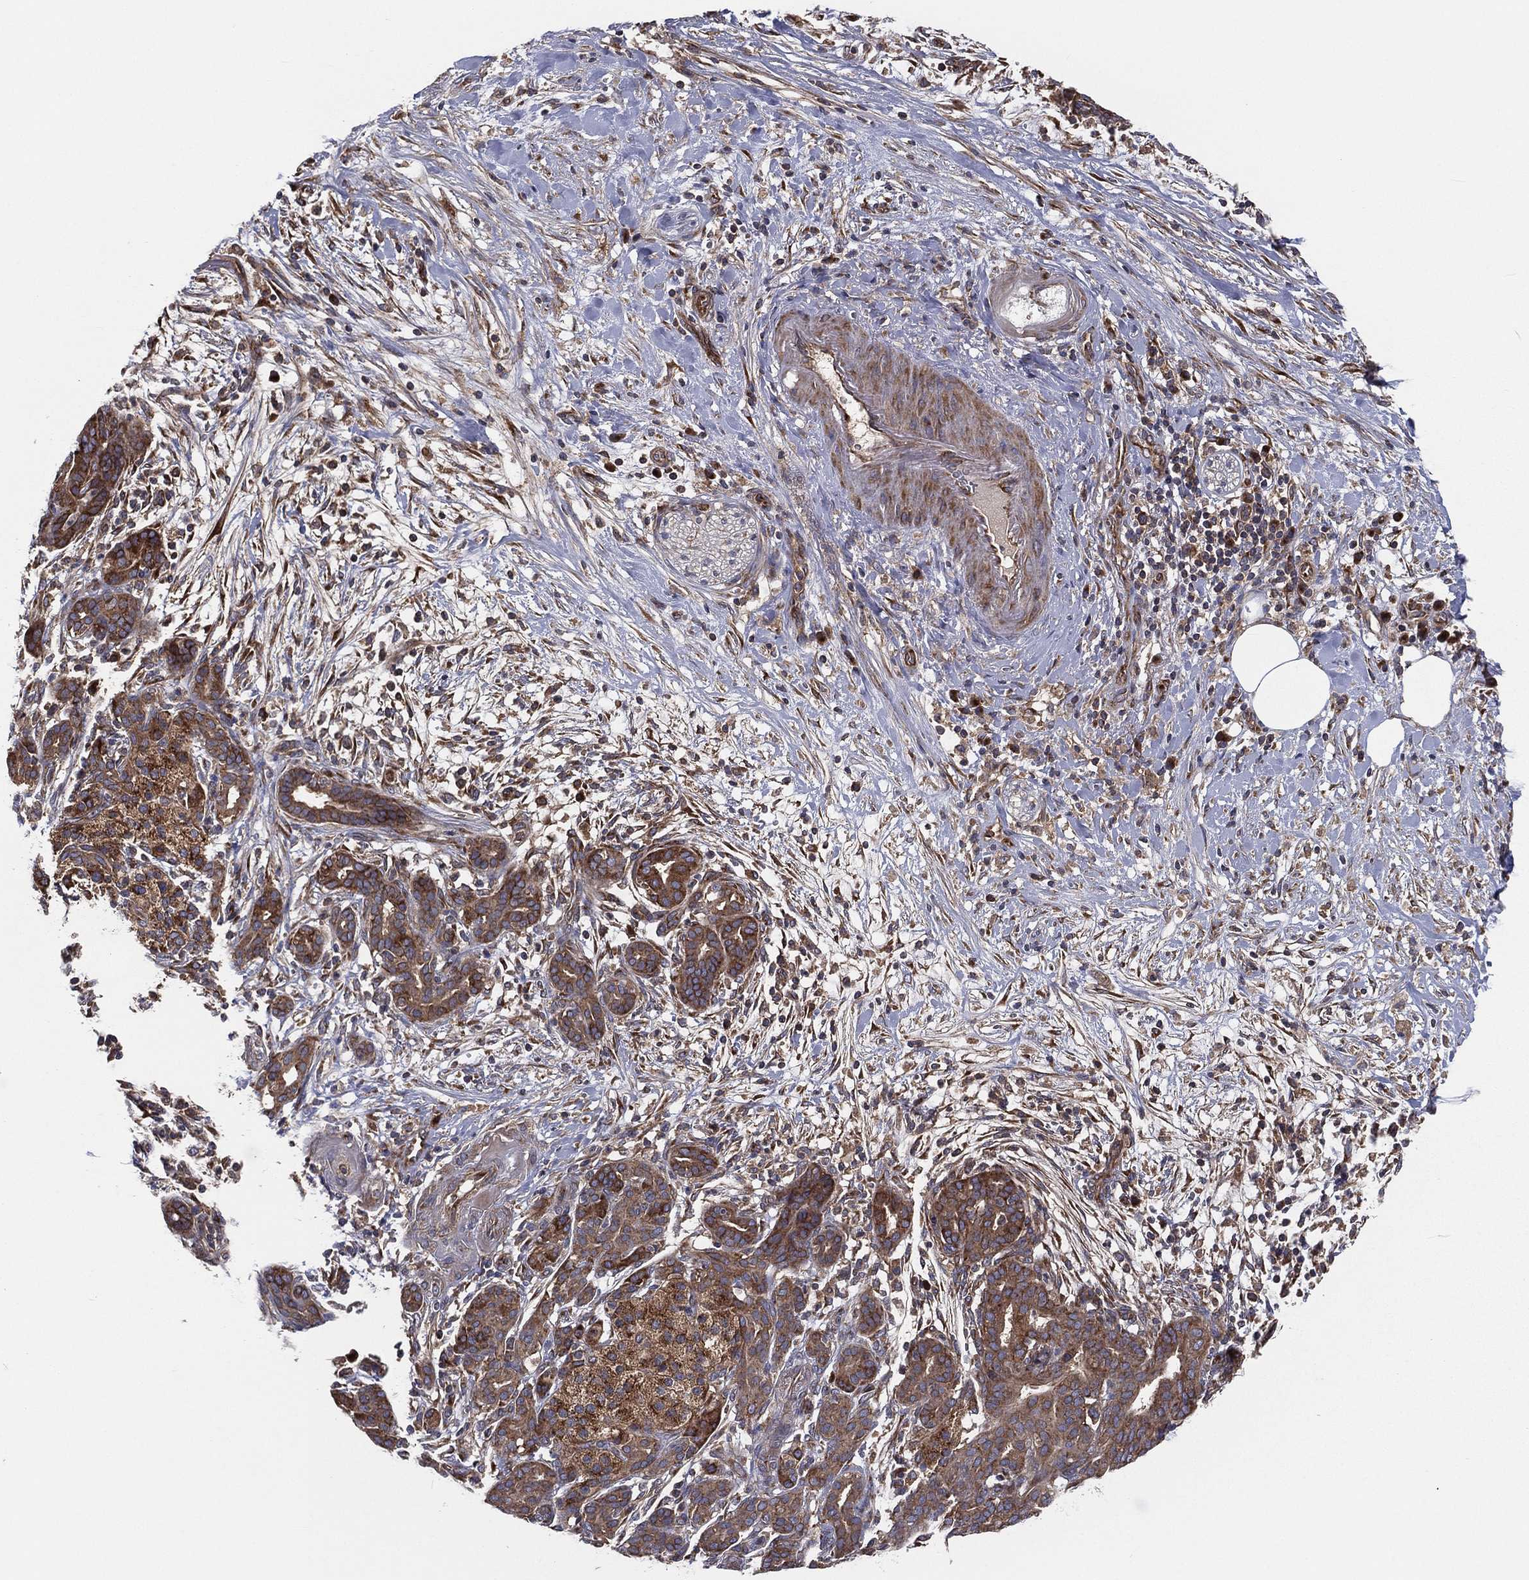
{"staining": {"intensity": "strong", "quantity": ">75%", "location": "cytoplasmic/membranous"}, "tissue": "pancreatic cancer", "cell_type": "Tumor cells", "image_type": "cancer", "snomed": [{"axis": "morphology", "description": "Adenocarcinoma, NOS"}, {"axis": "topography", "description": "Pancreas"}], "caption": "Pancreatic cancer tissue demonstrates strong cytoplasmic/membranous staining in approximately >75% of tumor cells, visualized by immunohistochemistry.", "gene": "EIF2B5", "patient": {"sex": "male", "age": 44}}